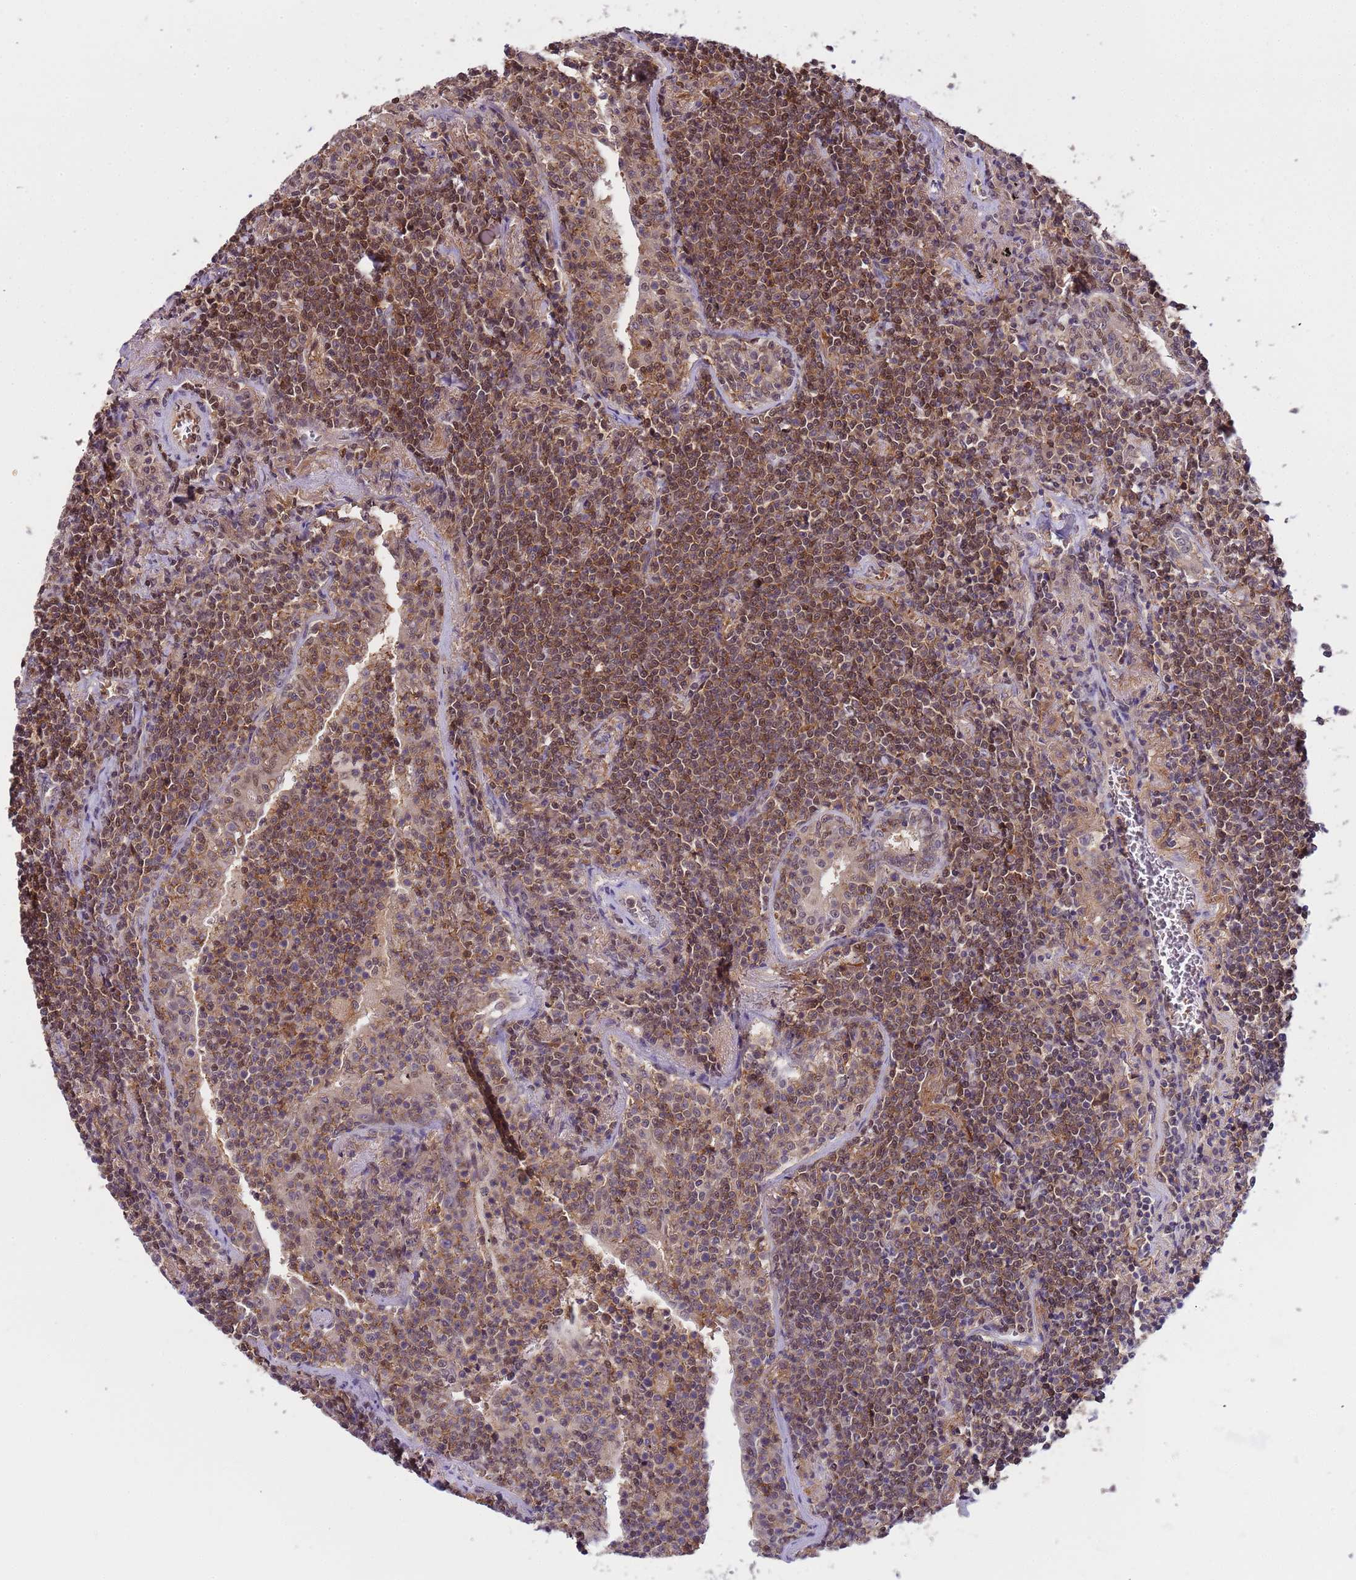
{"staining": {"intensity": "moderate", "quantity": ">75%", "location": "cytoplasmic/membranous,nuclear"}, "tissue": "lymphoma", "cell_type": "Tumor cells", "image_type": "cancer", "snomed": [{"axis": "morphology", "description": "Malignant lymphoma, non-Hodgkin's type, Low grade"}, {"axis": "topography", "description": "Lung"}], "caption": "Immunohistochemistry image of lymphoma stained for a protein (brown), which shows medium levels of moderate cytoplasmic/membranous and nuclear staining in about >75% of tumor cells.", "gene": "CD53", "patient": {"sex": "female", "age": 71}}